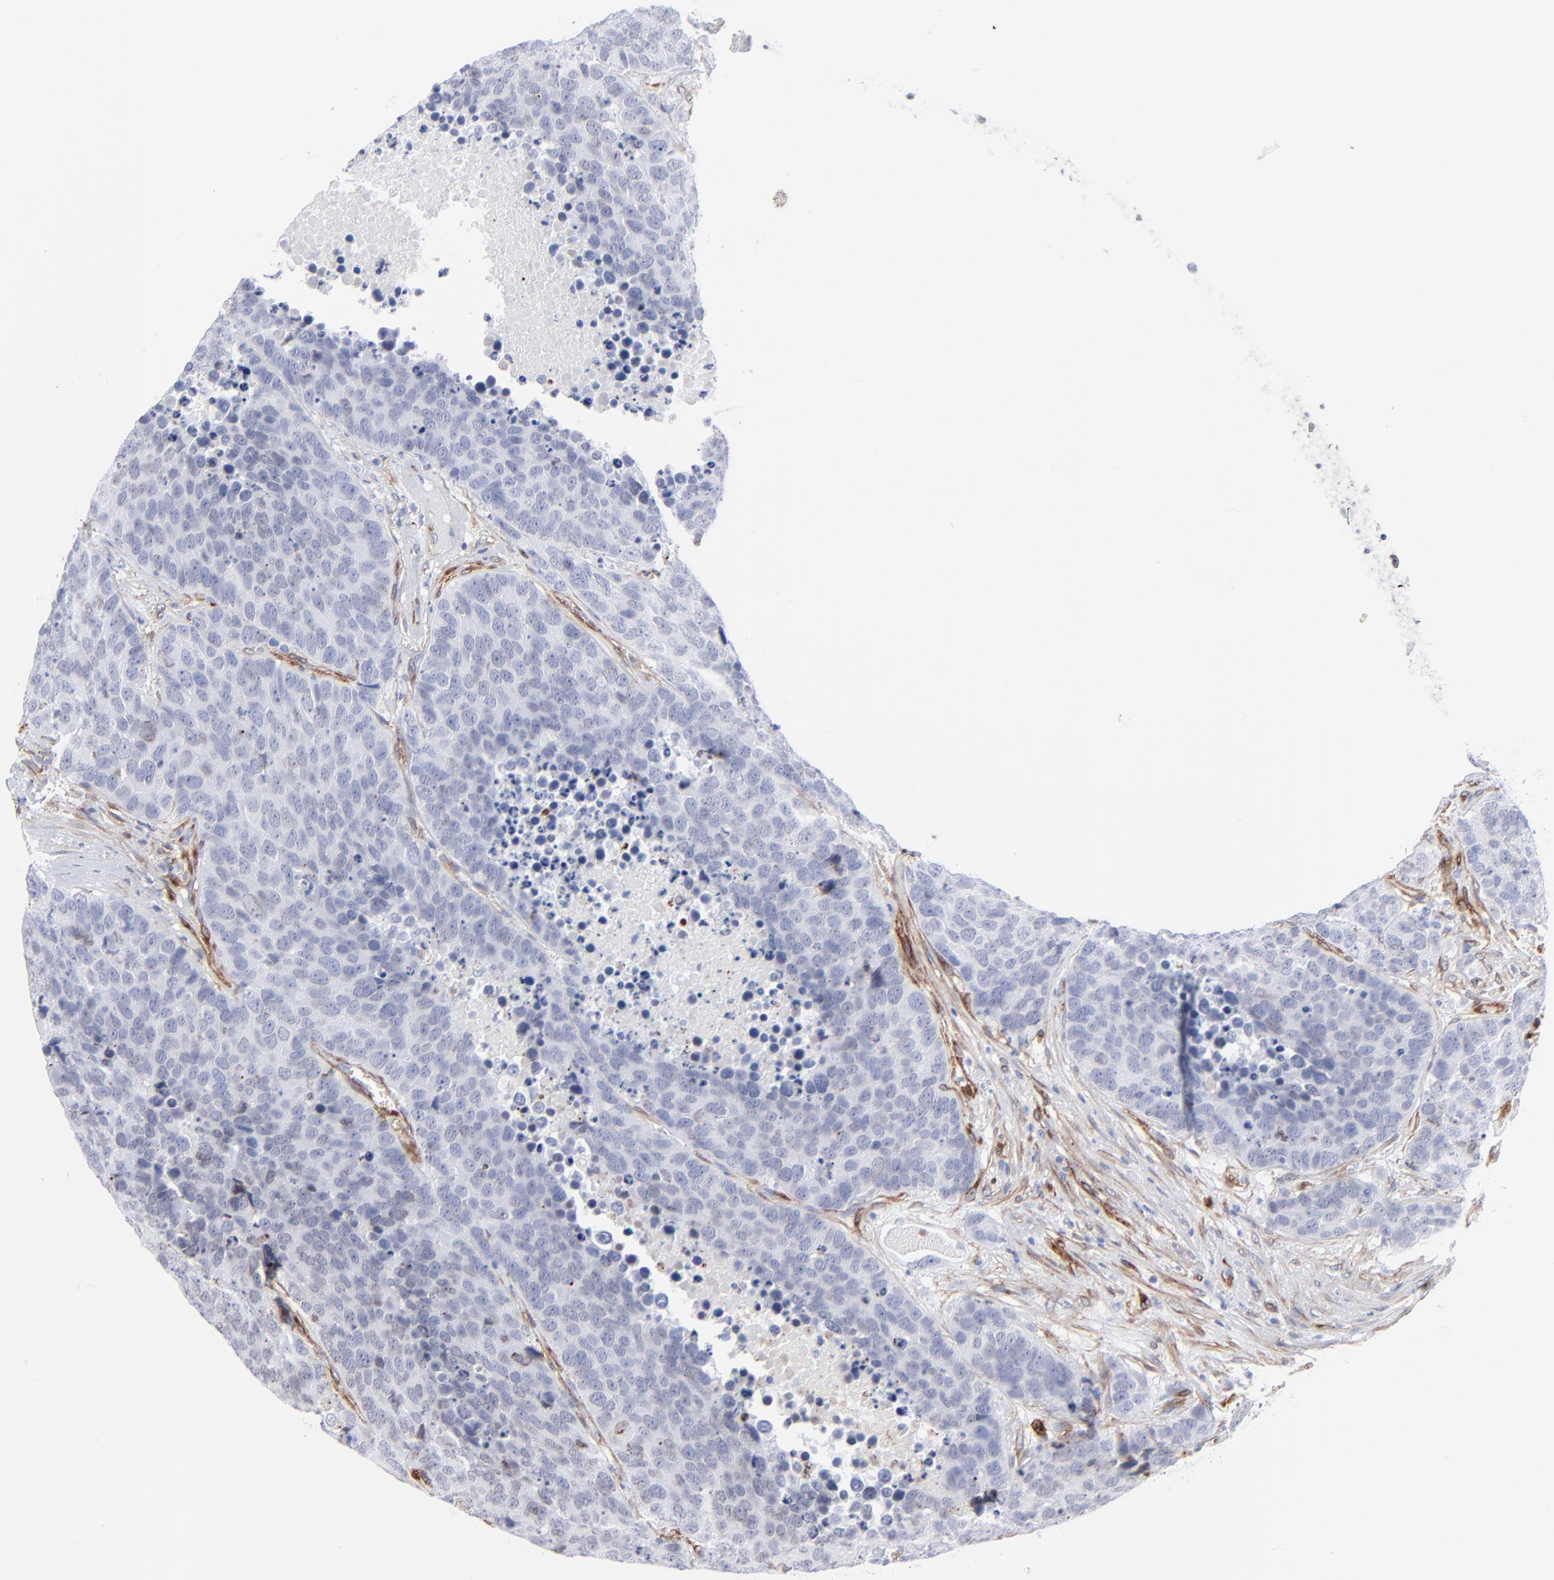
{"staining": {"intensity": "negative", "quantity": "none", "location": "none"}, "tissue": "carcinoid", "cell_type": "Tumor cells", "image_type": "cancer", "snomed": [{"axis": "morphology", "description": "Carcinoid, malignant, NOS"}, {"axis": "topography", "description": "Lung"}], "caption": "An image of human carcinoid is negative for staining in tumor cells.", "gene": "PDGFRB", "patient": {"sex": "male", "age": 60}}